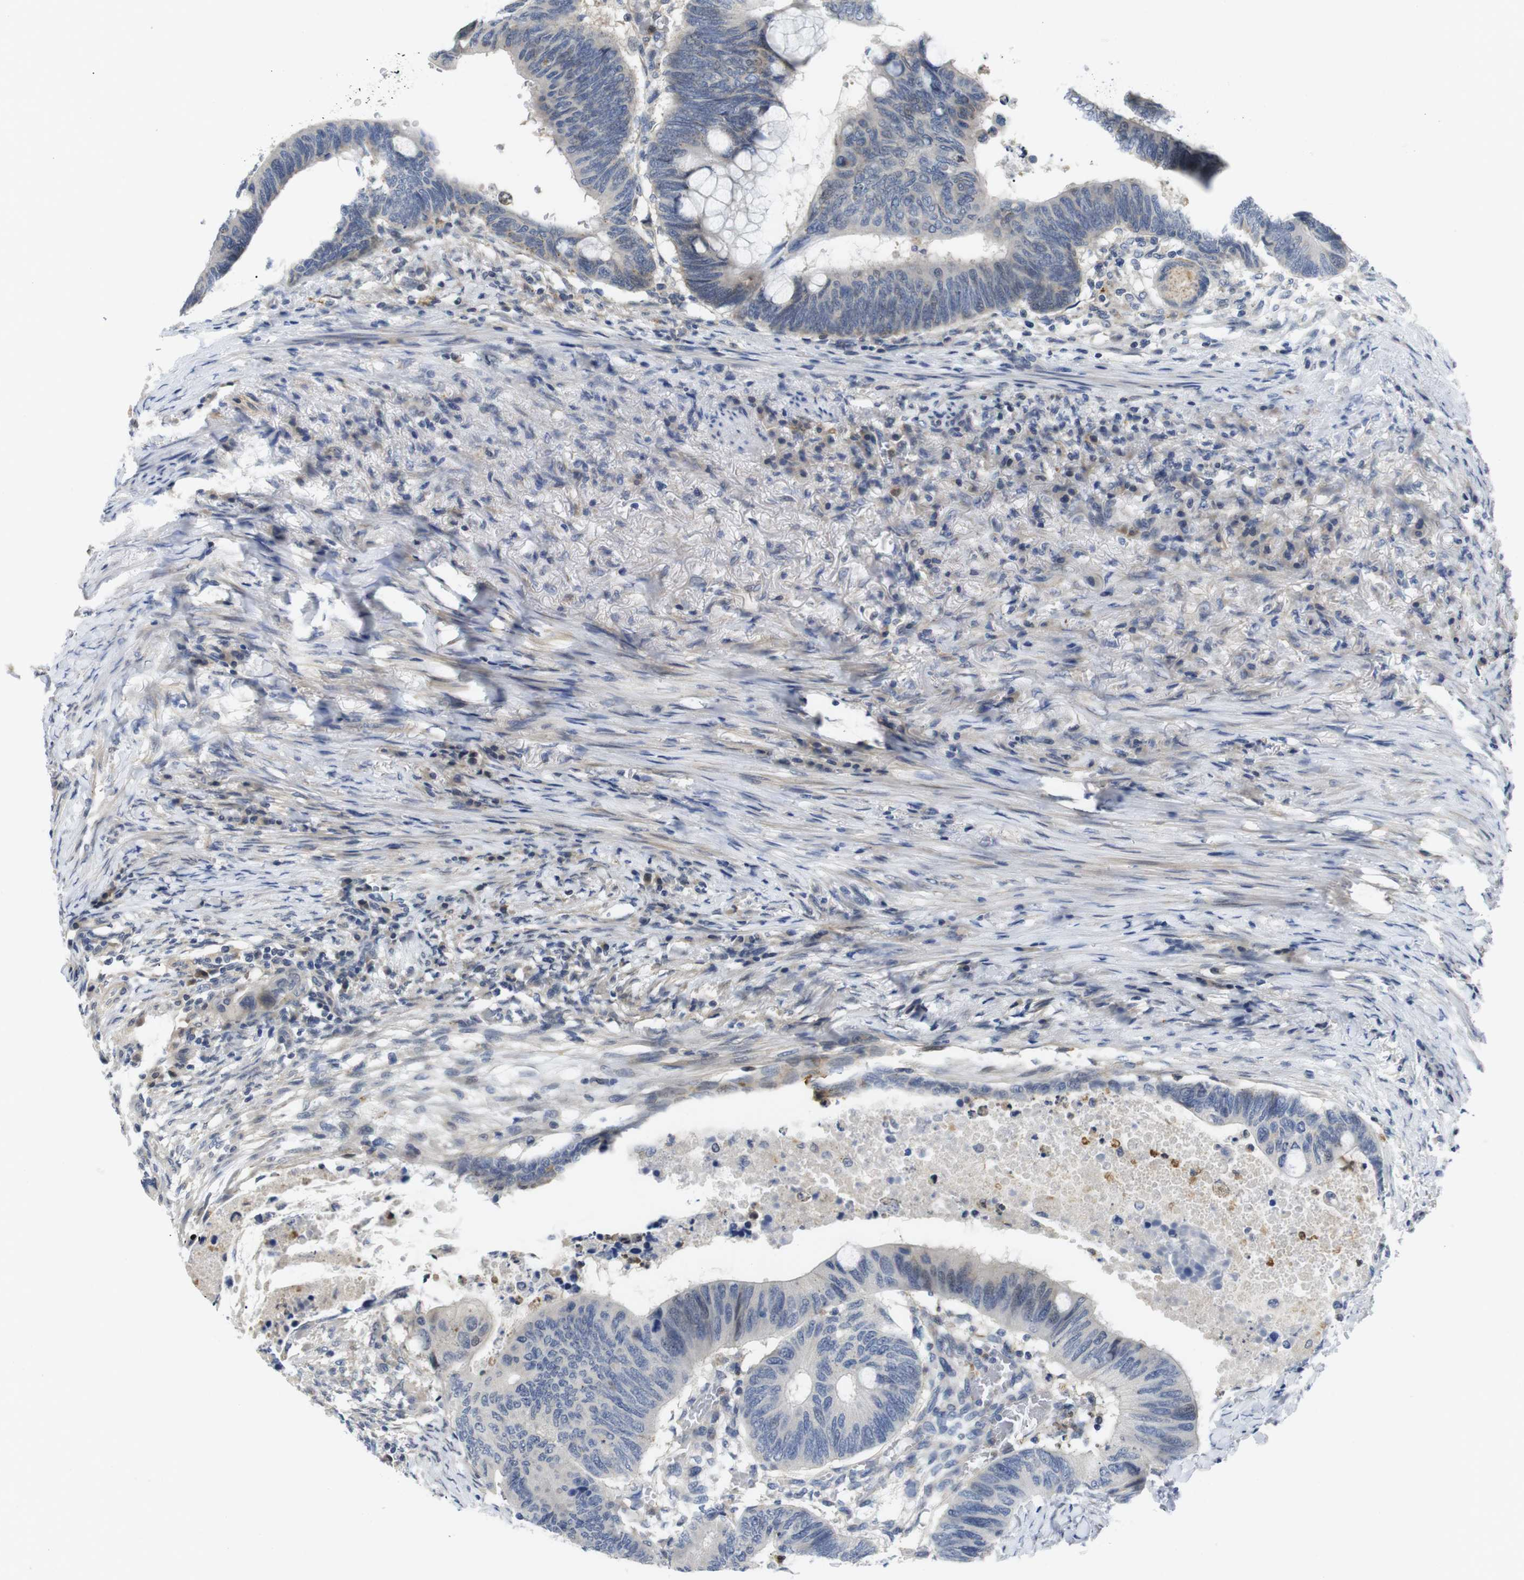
{"staining": {"intensity": "negative", "quantity": "none", "location": "none"}, "tissue": "colorectal cancer", "cell_type": "Tumor cells", "image_type": "cancer", "snomed": [{"axis": "morphology", "description": "Normal tissue, NOS"}, {"axis": "morphology", "description": "Adenocarcinoma, NOS"}, {"axis": "topography", "description": "Rectum"}, {"axis": "topography", "description": "Peripheral nerve tissue"}], "caption": "A high-resolution photomicrograph shows immunohistochemistry staining of adenocarcinoma (colorectal), which demonstrates no significant positivity in tumor cells.", "gene": "FNTA", "patient": {"sex": "male", "age": 92}}